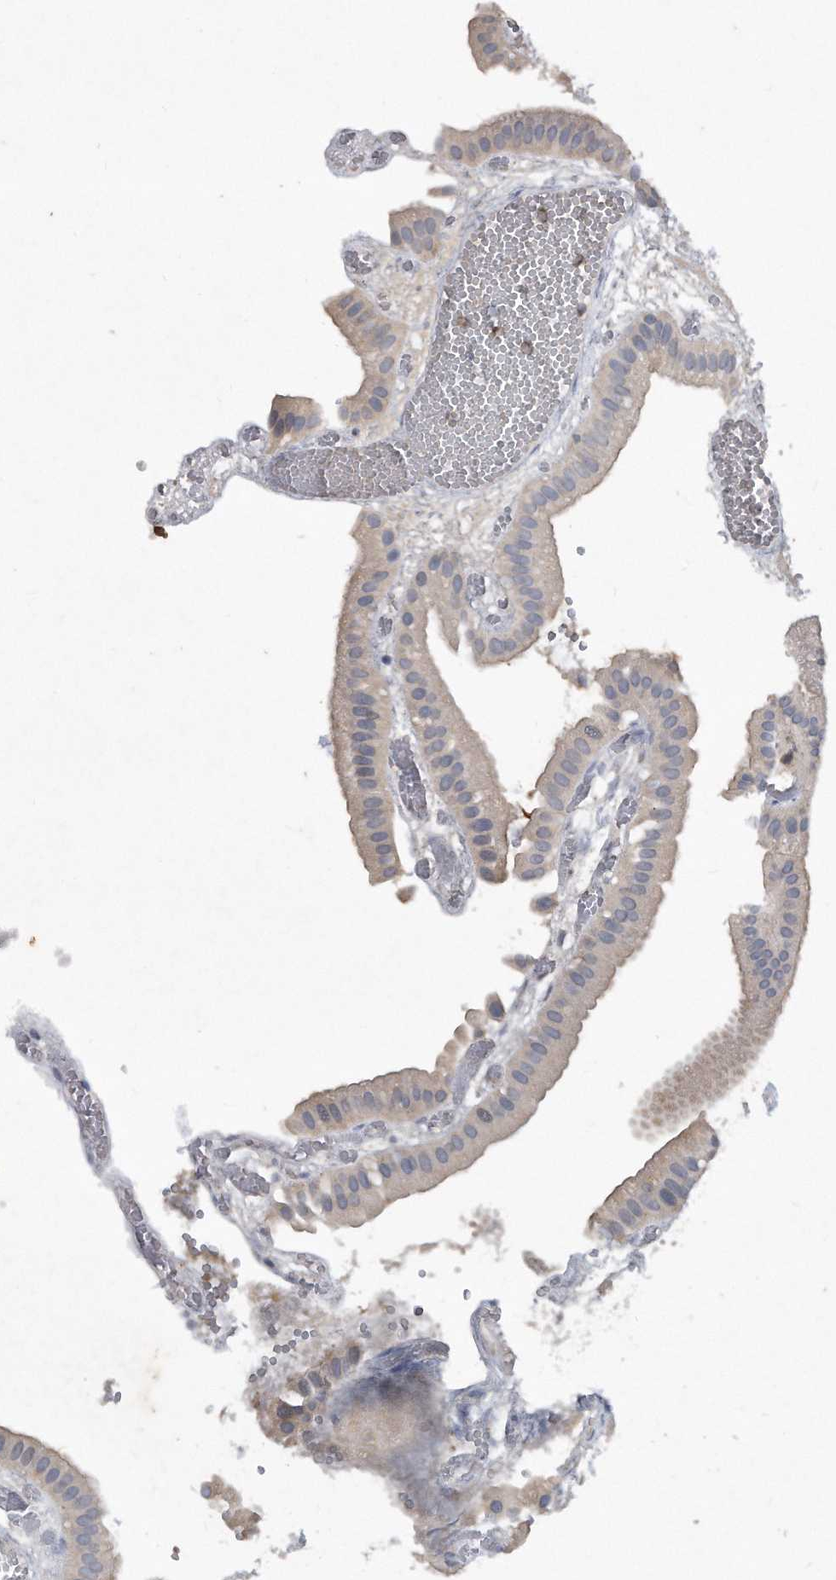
{"staining": {"intensity": "weak", "quantity": "25%-75%", "location": "cytoplasmic/membranous"}, "tissue": "gallbladder", "cell_type": "Glandular cells", "image_type": "normal", "snomed": [{"axis": "morphology", "description": "Normal tissue, NOS"}, {"axis": "topography", "description": "Gallbladder"}], "caption": "A brown stain highlights weak cytoplasmic/membranous expression of a protein in glandular cells of benign gallbladder. (DAB = brown stain, brightfield microscopy at high magnification).", "gene": "HOMER3", "patient": {"sex": "female", "age": 64}}